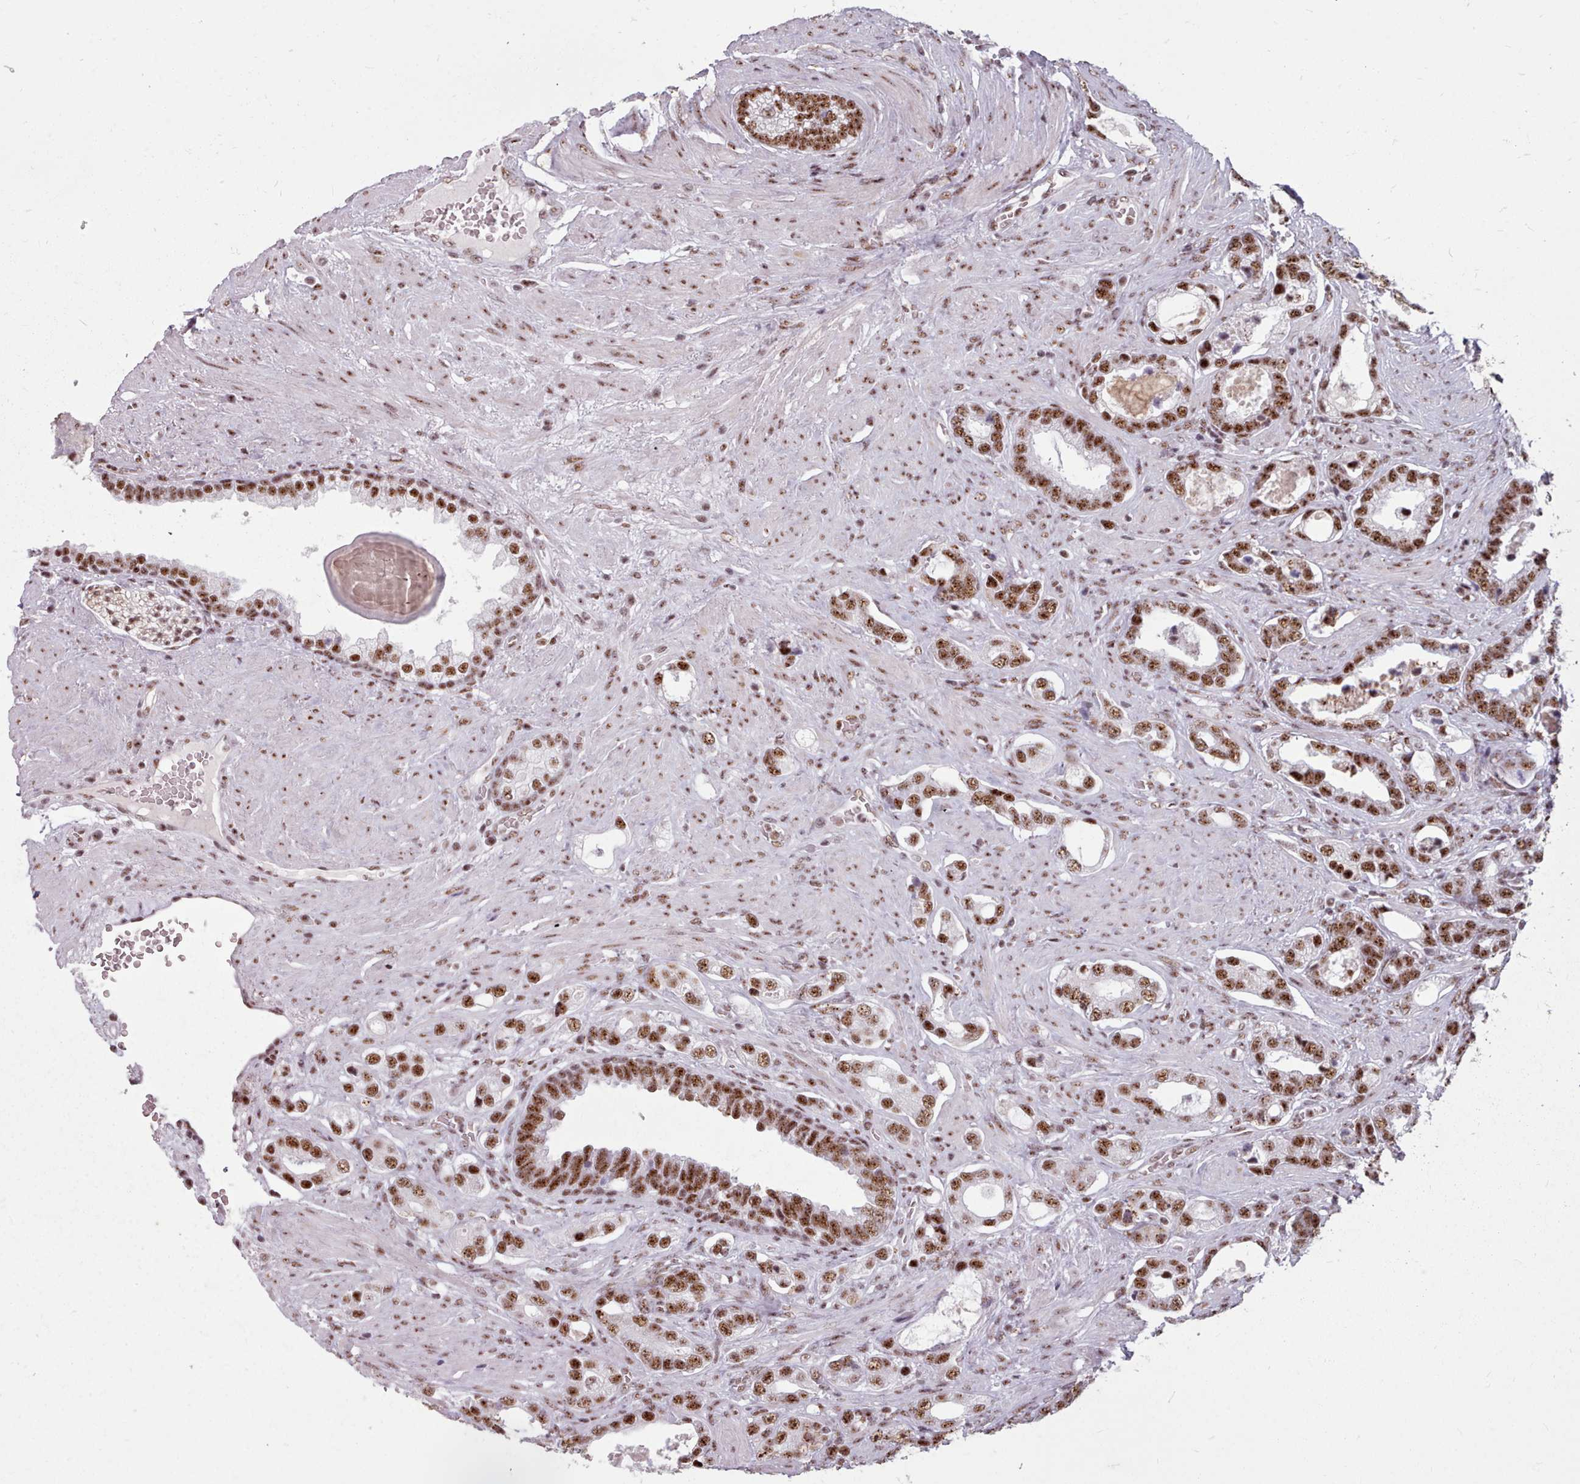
{"staining": {"intensity": "strong", "quantity": ">75%", "location": "nuclear"}, "tissue": "prostate cancer", "cell_type": "Tumor cells", "image_type": "cancer", "snomed": [{"axis": "morphology", "description": "Adenocarcinoma, High grade"}, {"axis": "topography", "description": "Prostate"}], "caption": "Immunohistochemistry (IHC) staining of prostate cancer, which displays high levels of strong nuclear staining in approximately >75% of tumor cells indicating strong nuclear protein positivity. The staining was performed using DAB (brown) for protein detection and nuclei were counterstained in hematoxylin (blue).", "gene": "SRRM1", "patient": {"sex": "male", "age": 67}}